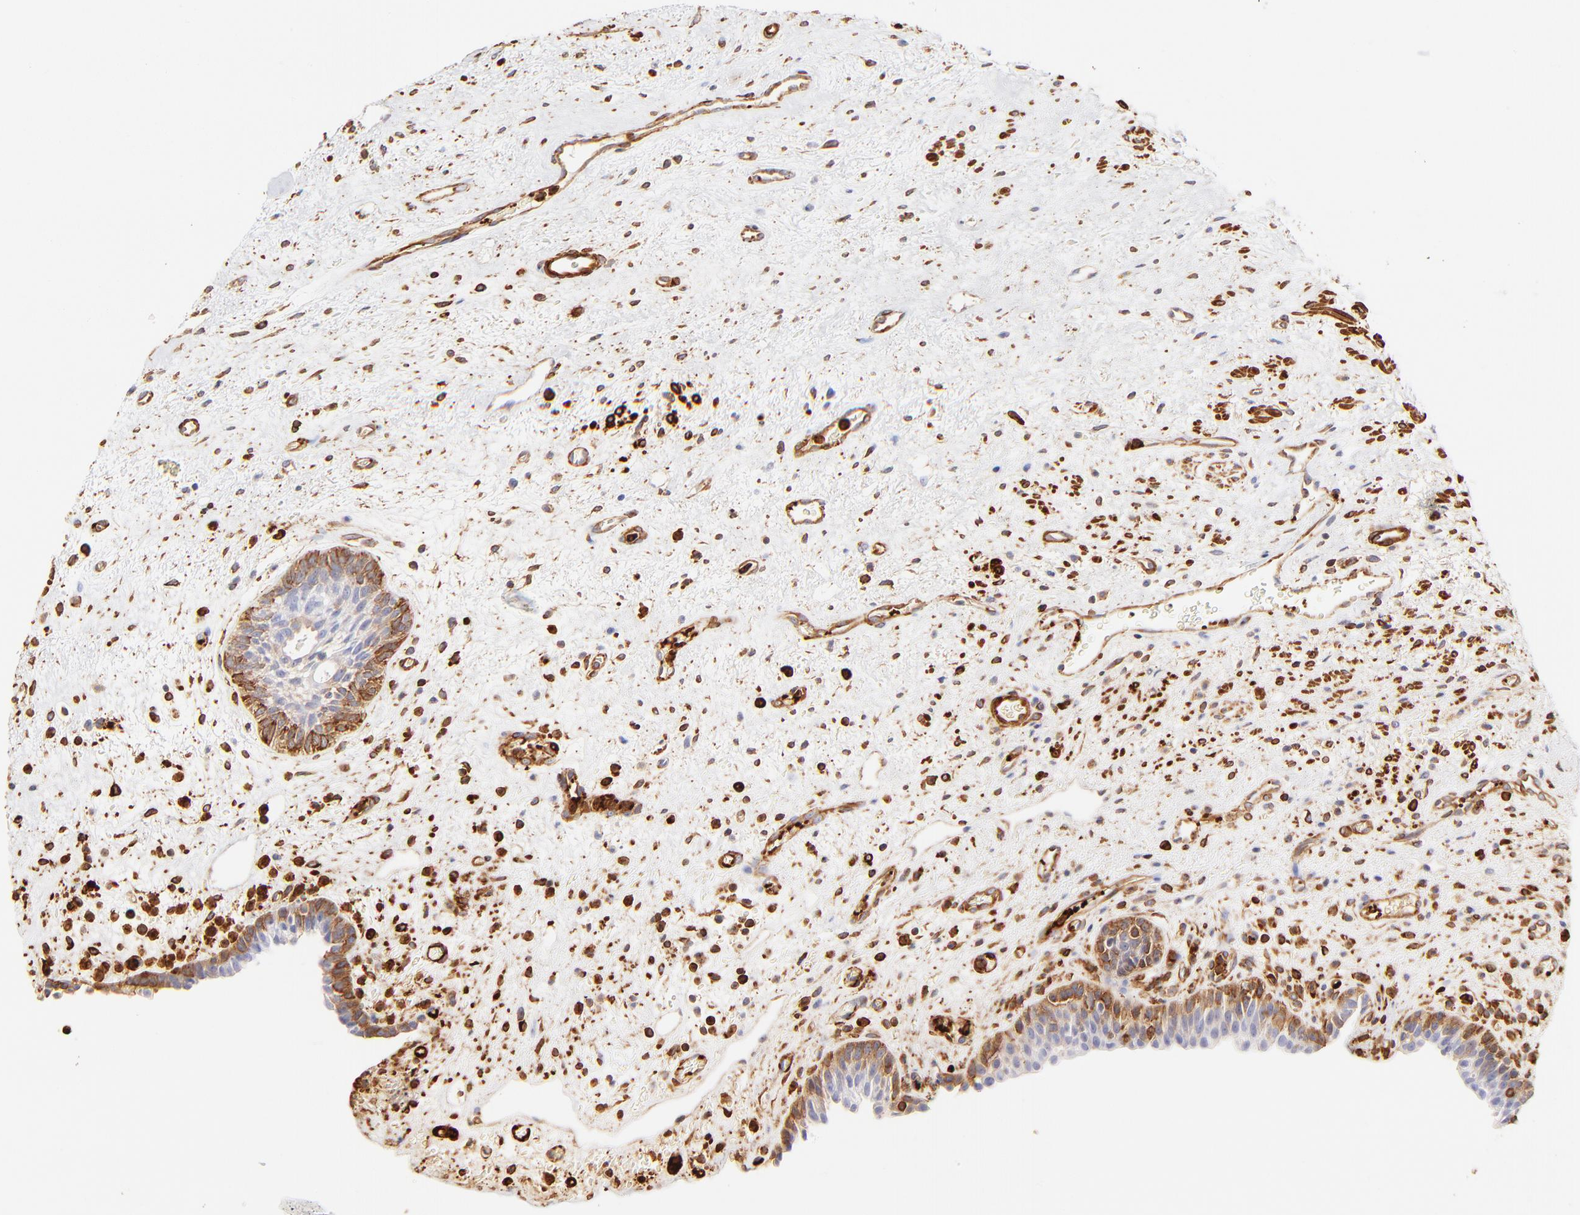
{"staining": {"intensity": "moderate", "quantity": "25%-75%", "location": "cytoplasmic/membranous"}, "tissue": "urinary bladder", "cell_type": "Urothelial cells", "image_type": "normal", "snomed": [{"axis": "morphology", "description": "Normal tissue, NOS"}, {"axis": "topography", "description": "Urinary bladder"}], "caption": "The image displays immunohistochemical staining of normal urinary bladder. There is moderate cytoplasmic/membranous expression is identified in about 25%-75% of urothelial cells. The staining is performed using DAB (3,3'-diaminobenzidine) brown chromogen to label protein expression. The nuclei are counter-stained blue using hematoxylin.", "gene": "FLNA", "patient": {"sex": "male", "age": 48}}